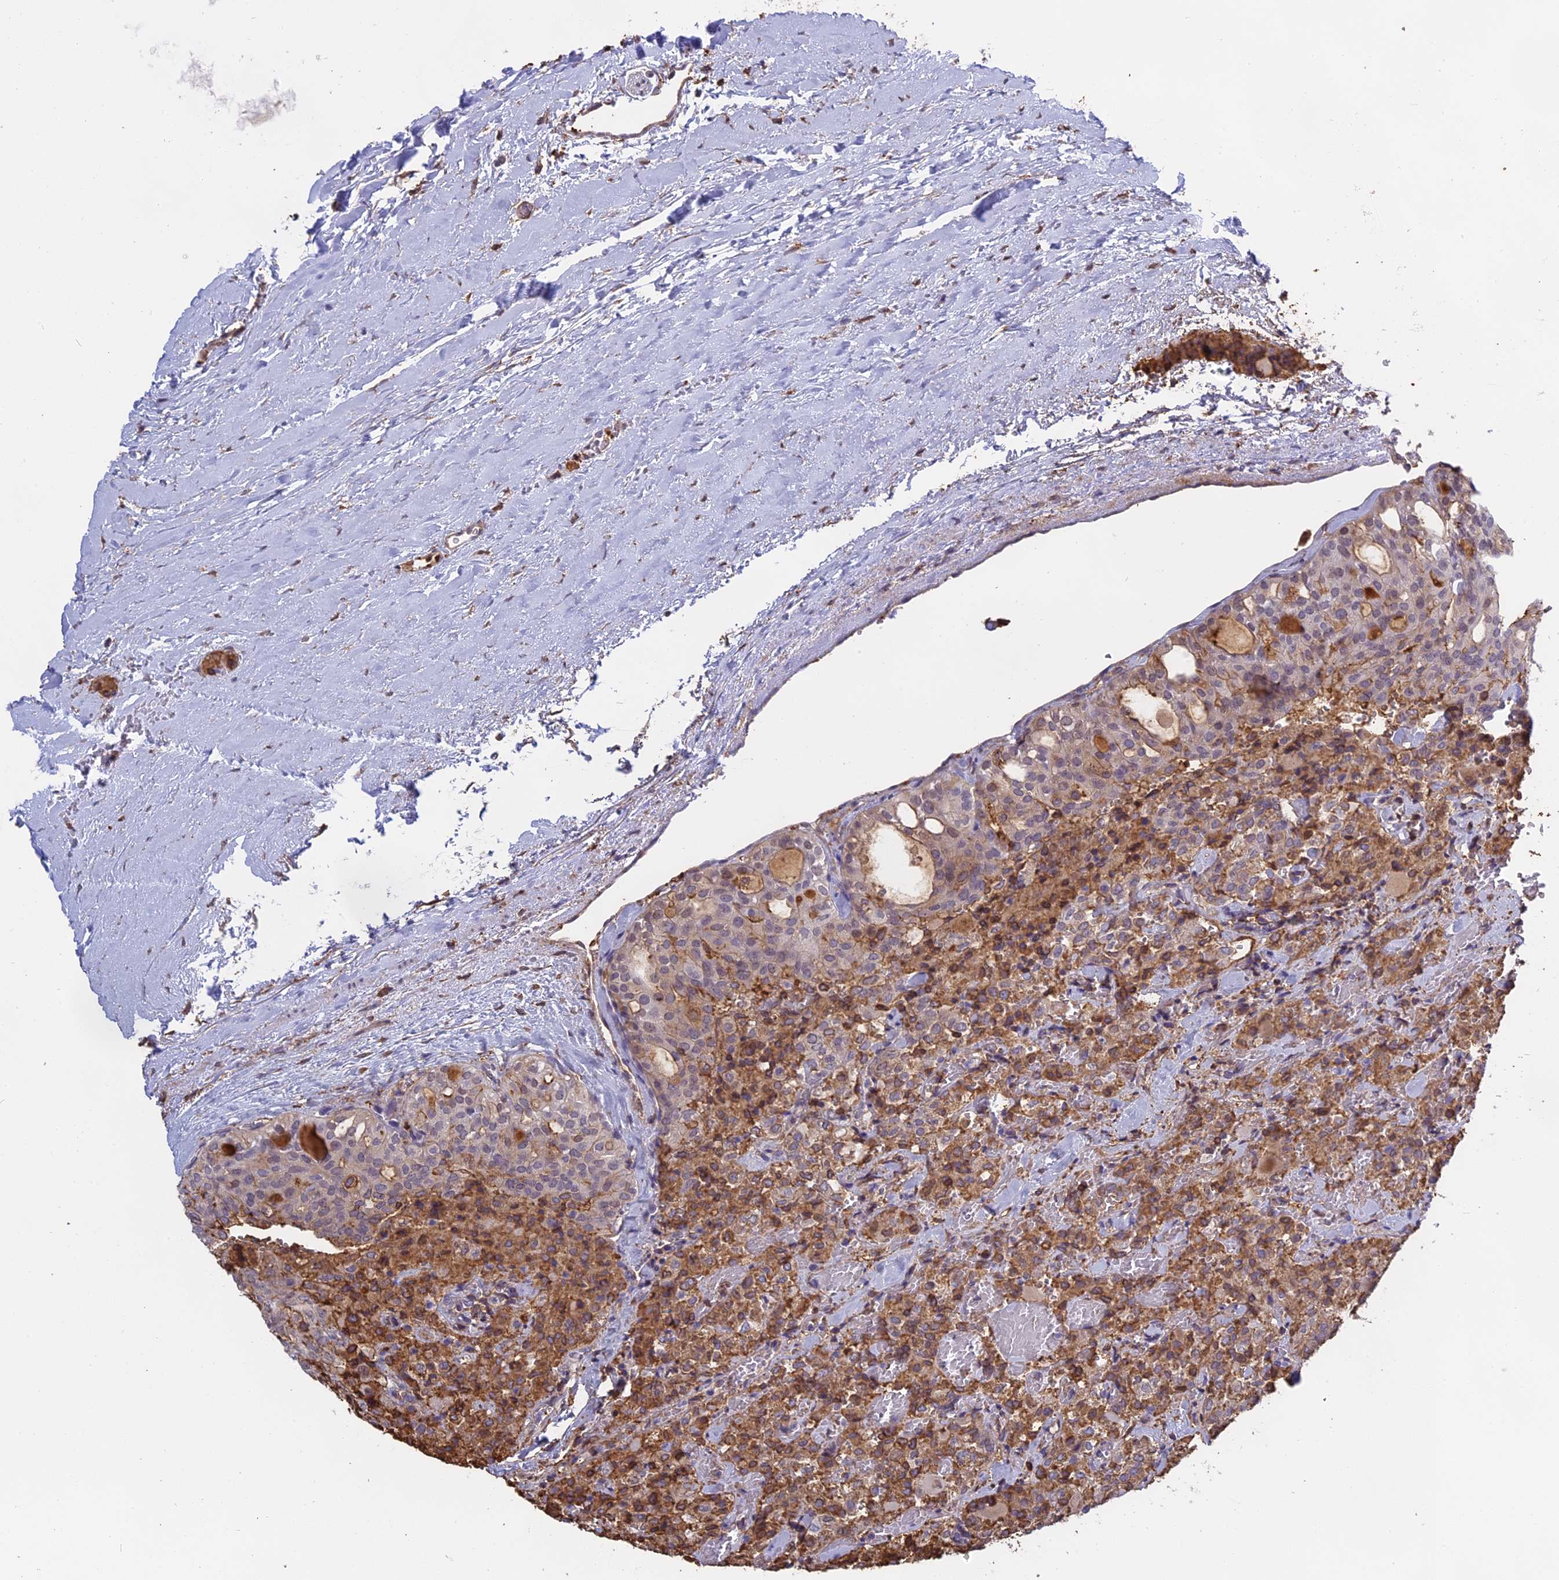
{"staining": {"intensity": "moderate", "quantity": "25%-75%", "location": "cytoplasmic/membranous"}, "tissue": "thyroid cancer", "cell_type": "Tumor cells", "image_type": "cancer", "snomed": [{"axis": "morphology", "description": "Follicular adenoma carcinoma, NOS"}, {"axis": "topography", "description": "Thyroid gland"}], "caption": "Human follicular adenoma carcinoma (thyroid) stained with a protein marker shows moderate staining in tumor cells.", "gene": "TMEM255B", "patient": {"sex": "male", "age": 75}}